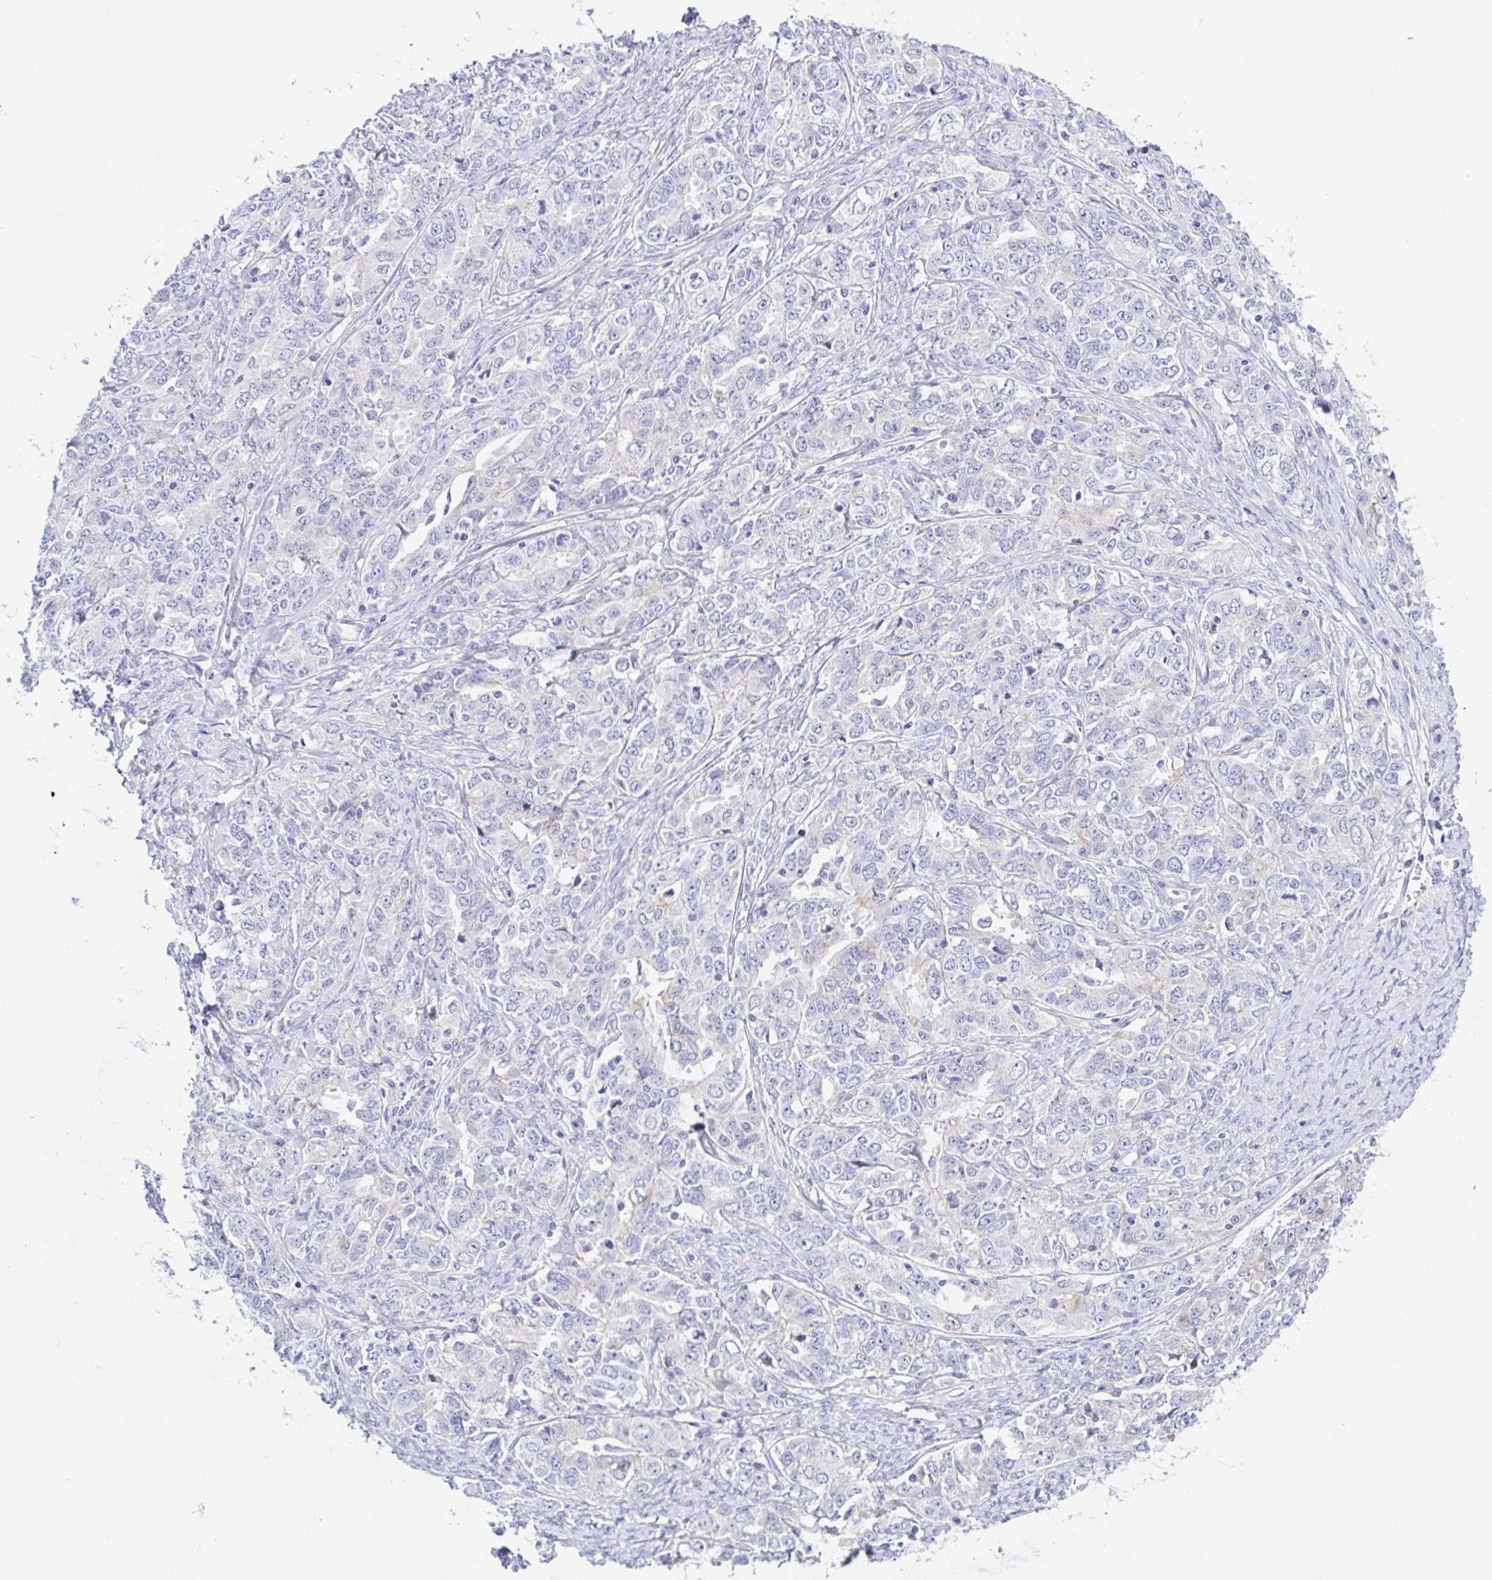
{"staining": {"intensity": "negative", "quantity": "none", "location": "none"}, "tissue": "ovarian cancer", "cell_type": "Tumor cells", "image_type": "cancer", "snomed": [{"axis": "morphology", "description": "Carcinoma, endometroid"}, {"axis": "topography", "description": "Ovary"}], "caption": "Immunohistochemistry of ovarian cancer demonstrates no staining in tumor cells. Brightfield microscopy of immunohistochemistry stained with DAB (brown) and hematoxylin (blue), captured at high magnification.", "gene": "OR6N2", "patient": {"sex": "female", "age": 62}}